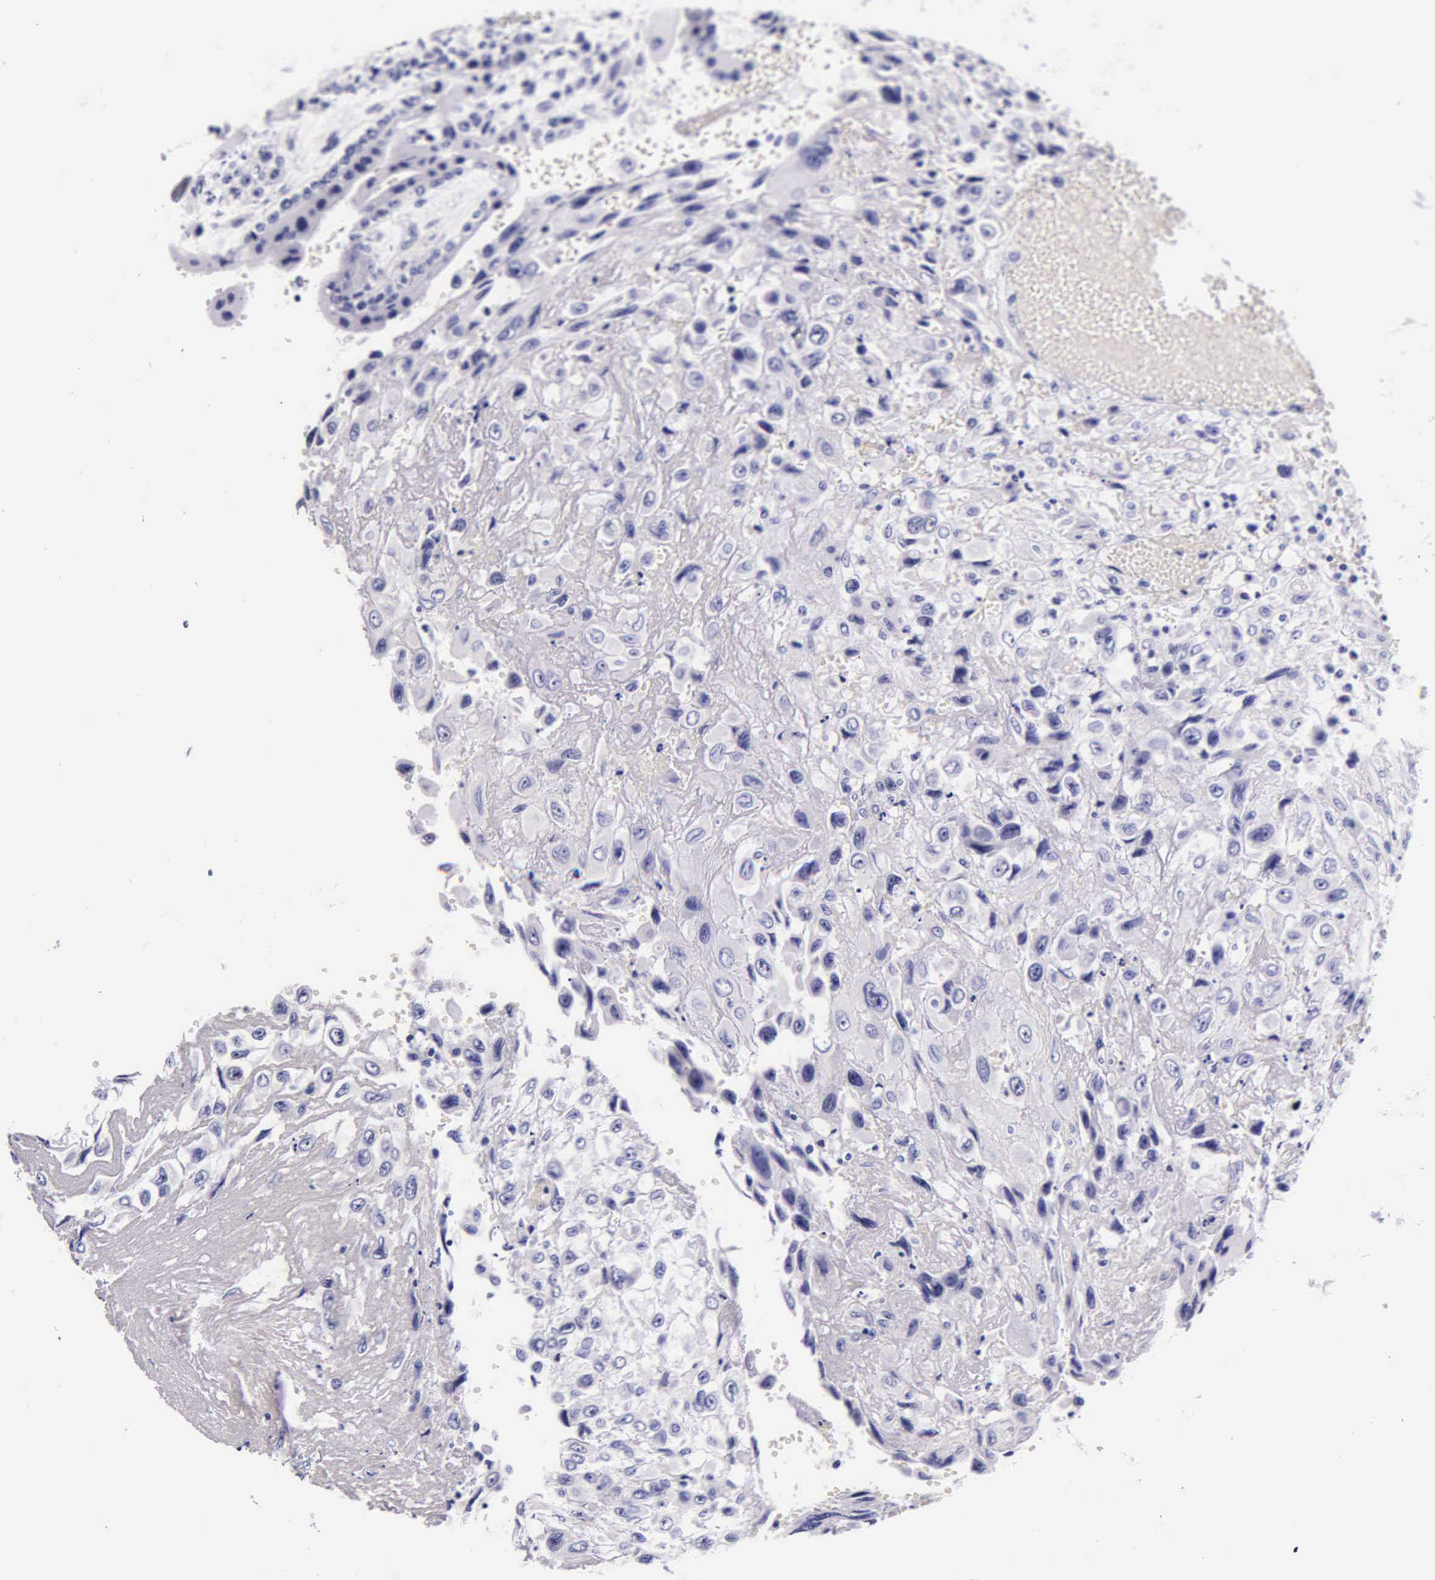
{"staining": {"intensity": "negative", "quantity": "none", "location": "none"}, "tissue": "placenta", "cell_type": "Decidual cells", "image_type": "normal", "snomed": [{"axis": "morphology", "description": "Normal tissue, NOS"}, {"axis": "topography", "description": "Placenta"}], "caption": "IHC micrograph of unremarkable placenta: human placenta stained with DAB (3,3'-diaminobenzidine) reveals no significant protein positivity in decidual cells. Brightfield microscopy of immunohistochemistry stained with DAB (3,3'-diaminobenzidine) (brown) and hematoxylin (blue), captured at high magnification.", "gene": "DGCR2", "patient": {"sex": "female", "age": 34}}